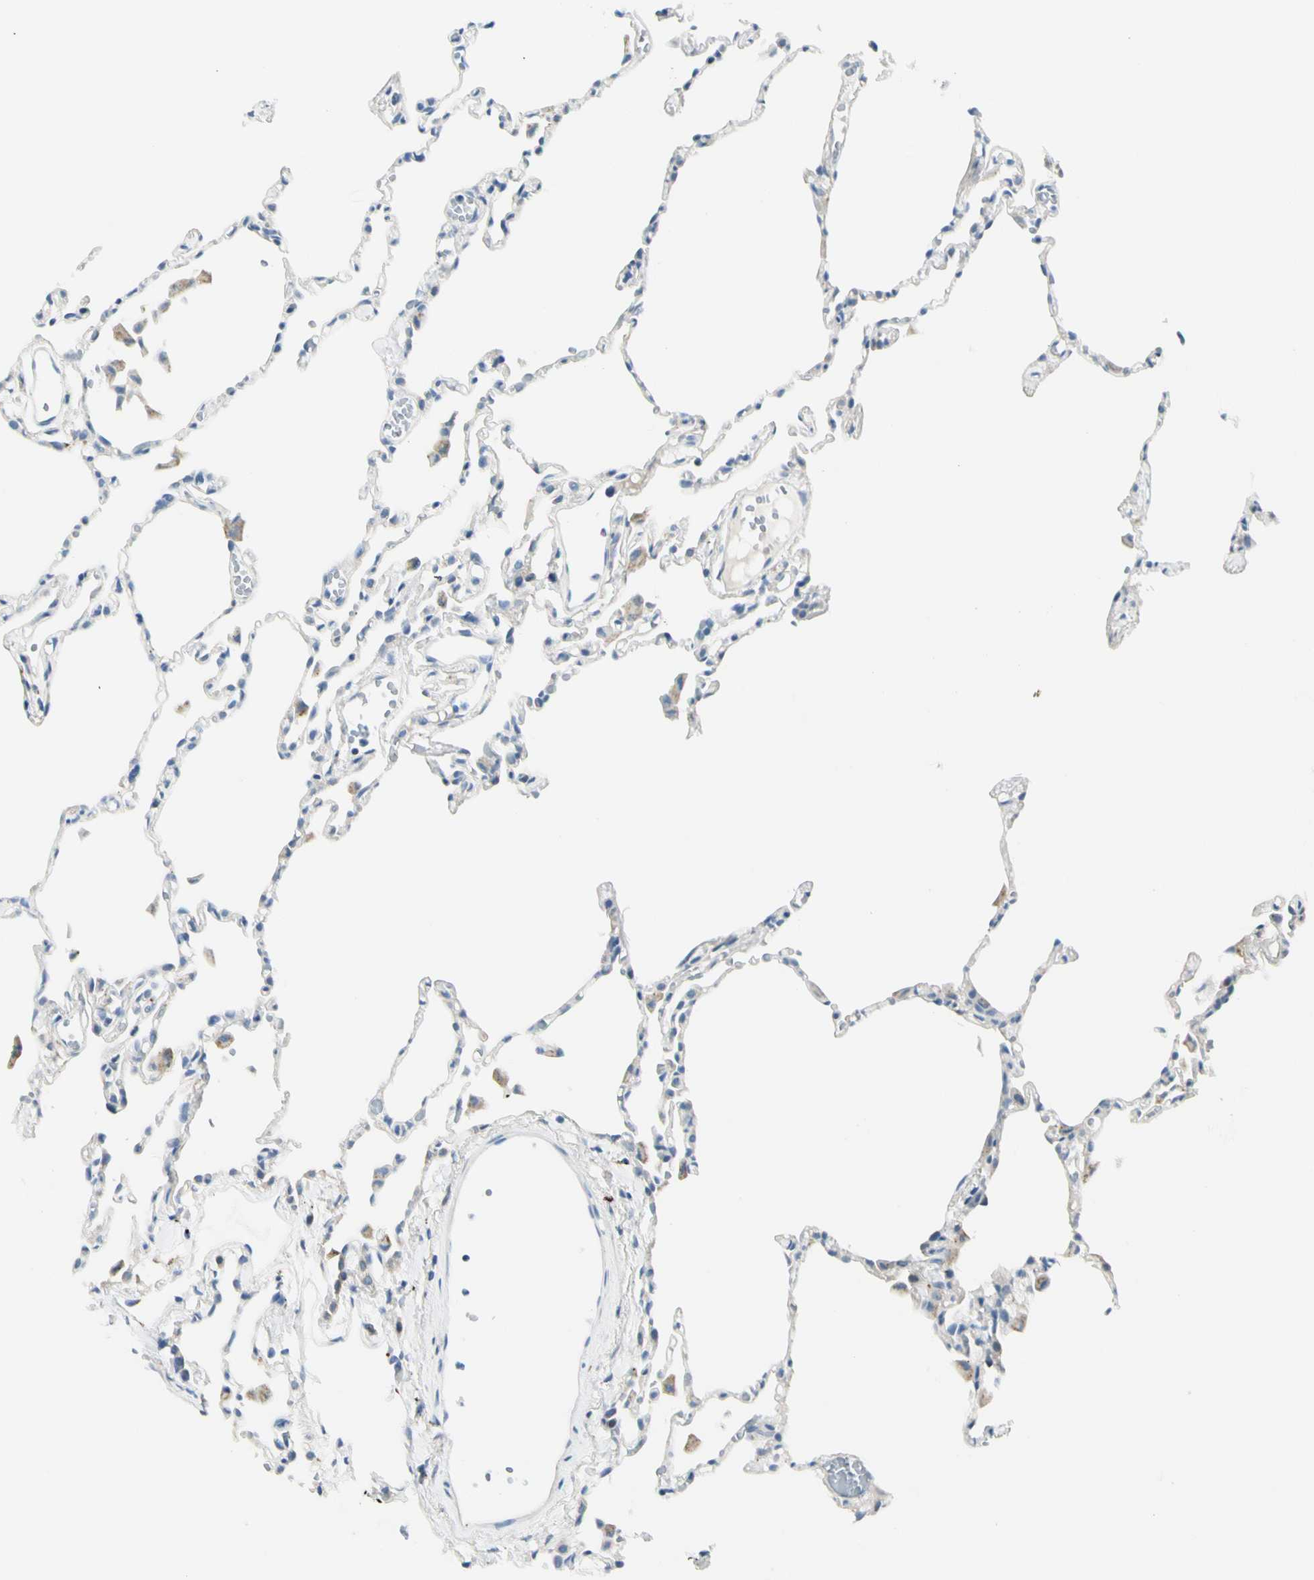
{"staining": {"intensity": "negative", "quantity": "none", "location": "none"}, "tissue": "lung", "cell_type": "Alveolar cells", "image_type": "normal", "snomed": [{"axis": "morphology", "description": "Normal tissue, NOS"}, {"axis": "topography", "description": "Lung"}], "caption": "A photomicrograph of human lung is negative for staining in alveolar cells. (Stains: DAB immunohistochemistry (IHC) with hematoxylin counter stain, Microscopy: brightfield microscopy at high magnification).", "gene": "PEBP1", "patient": {"sex": "female", "age": 49}}